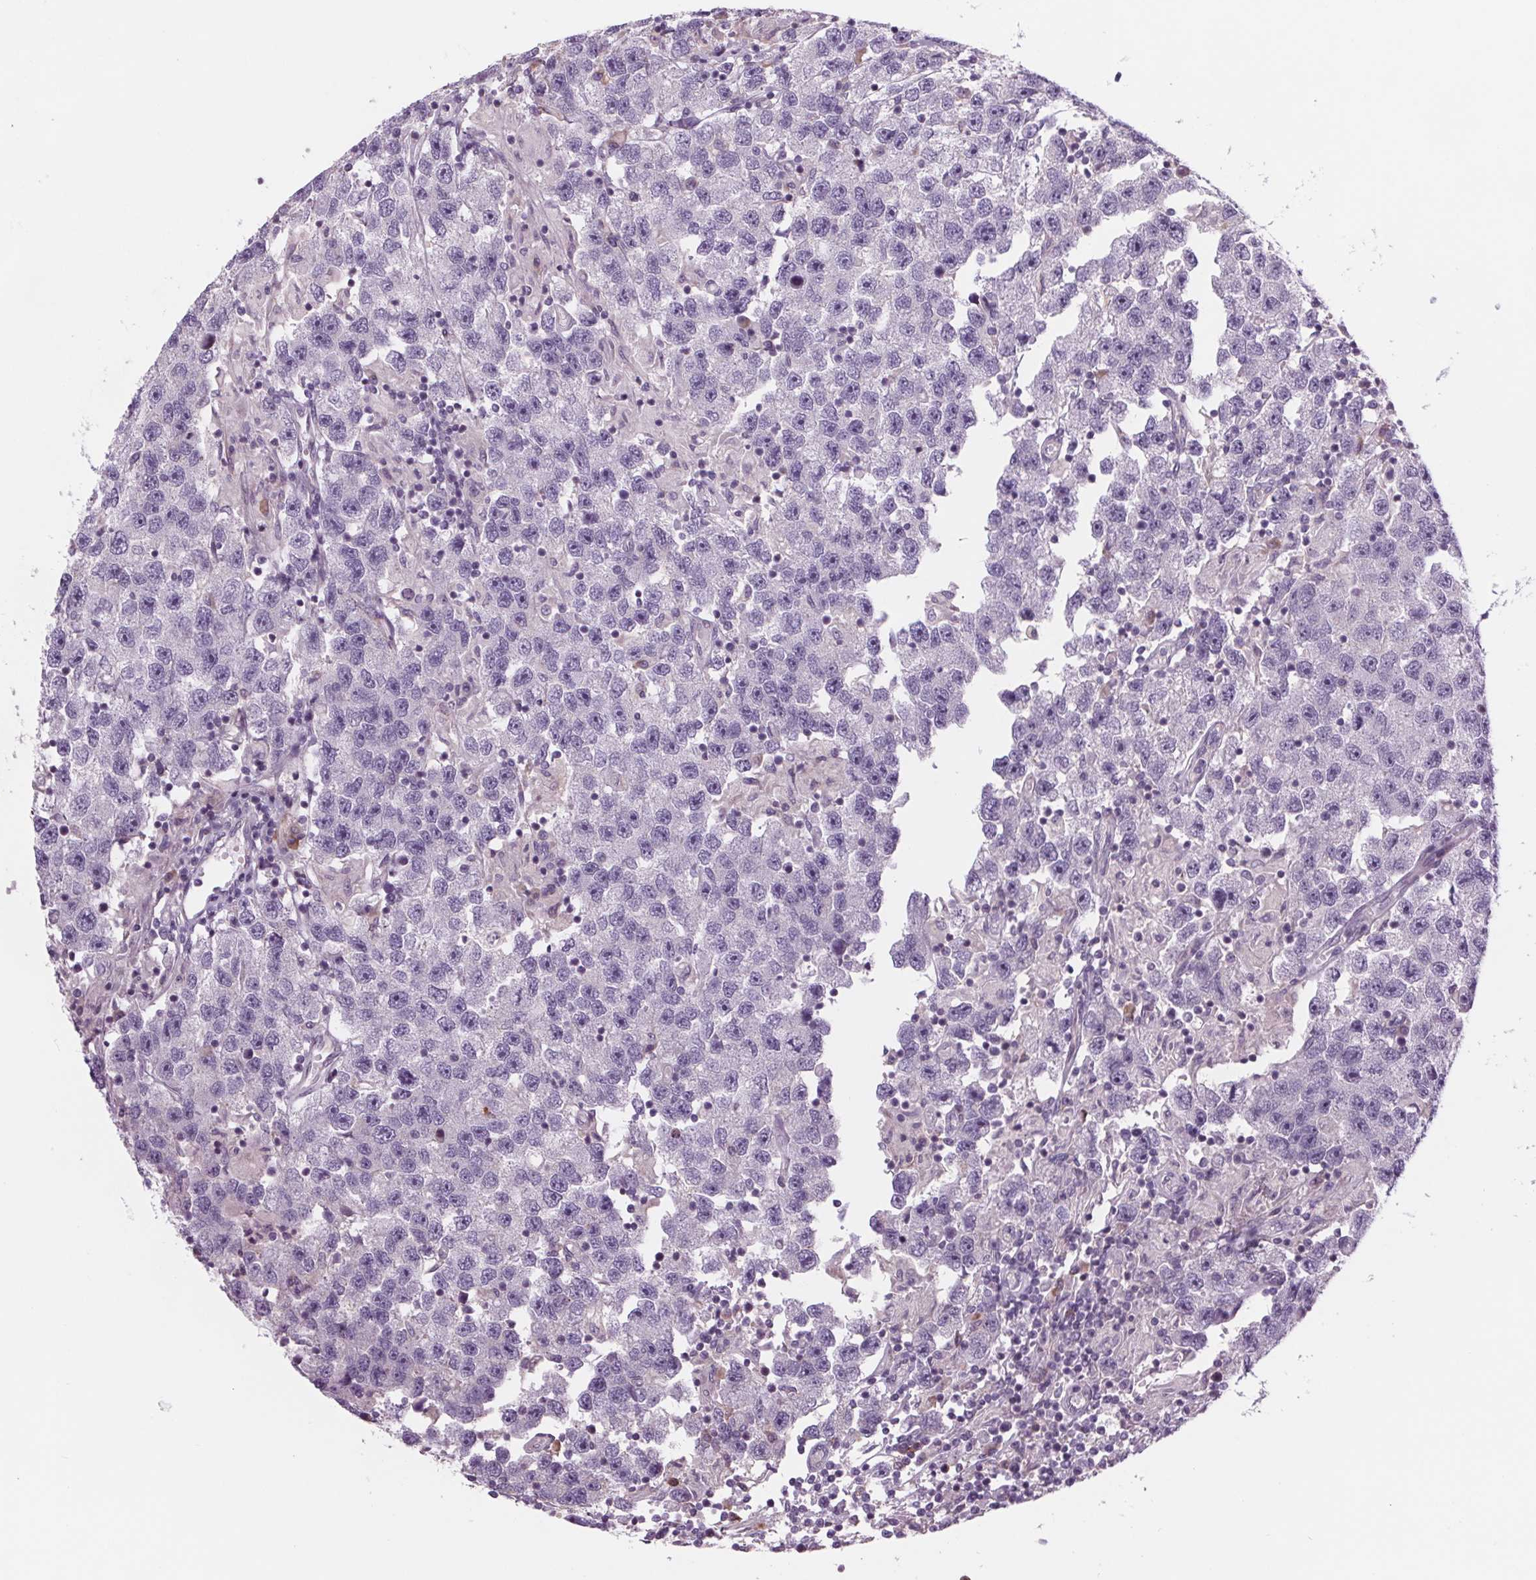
{"staining": {"intensity": "negative", "quantity": "none", "location": "none"}, "tissue": "testis cancer", "cell_type": "Tumor cells", "image_type": "cancer", "snomed": [{"axis": "morphology", "description": "Seminoma, NOS"}, {"axis": "topography", "description": "Testis"}], "caption": "DAB (3,3'-diaminobenzidine) immunohistochemical staining of human testis cancer shows no significant positivity in tumor cells.", "gene": "SAMD5", "patient": {"sex": "male", "age": 26}}